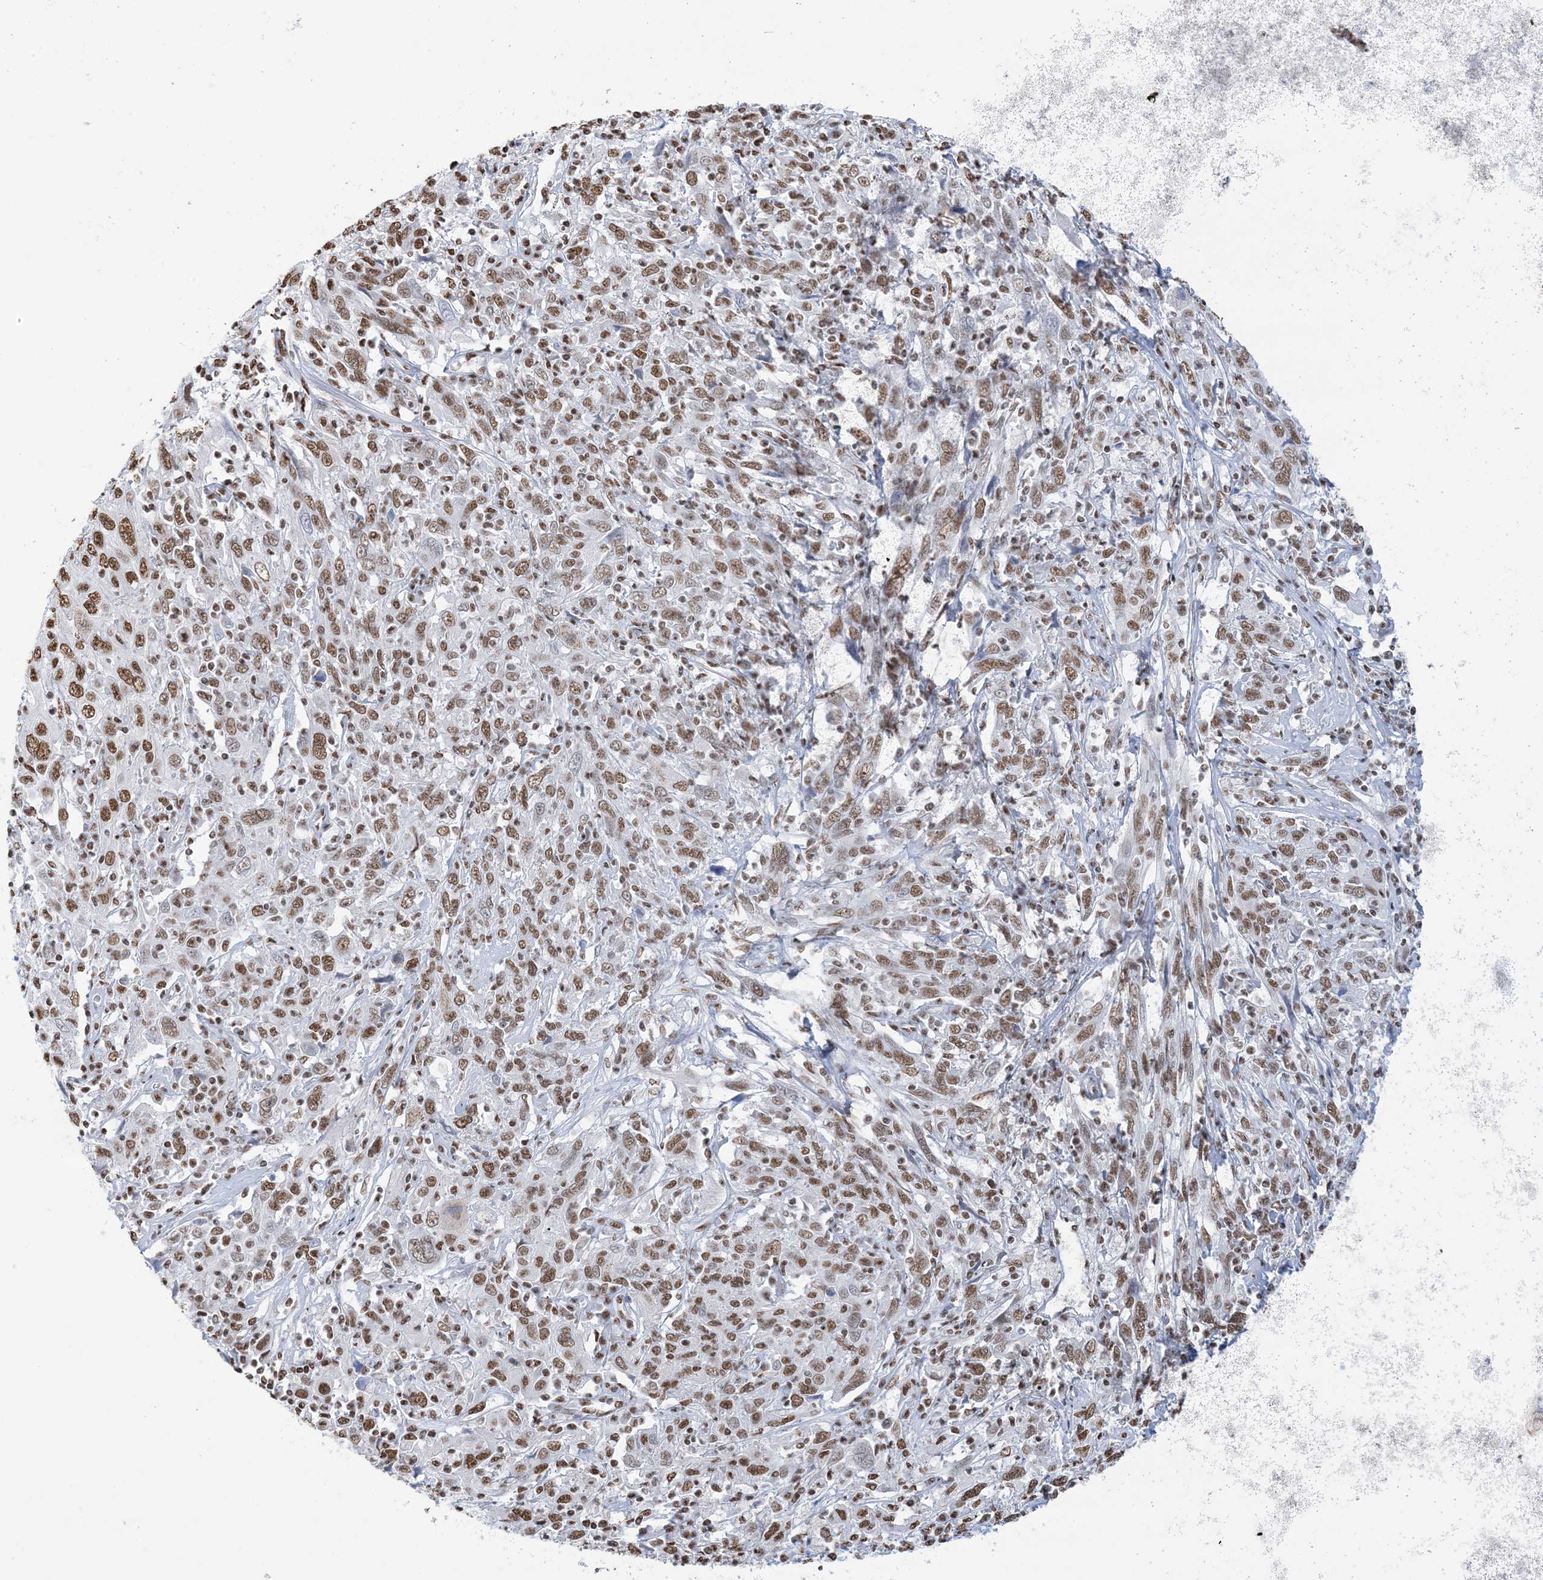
{"staining": {"intensity": "moderate", "quantity": ">75%", "location": "nuclear"}, "tissue": "cervical cancer", "cell_type": "Tumor cells", "image_type": "cancer", "snomed": [{"axis": "morphology", "description": "Squamous cell carcinoma, NOS"}, {"axis": "topography", "description": "Cervix"}], "caption": "Moderate nuclear protein staining is identified in approximately >75% of tumor cells in cervical cancer (squamous cell carcinoma).", "gene": "ZNF792", "patient": {"sex": "female", "age": 46}}